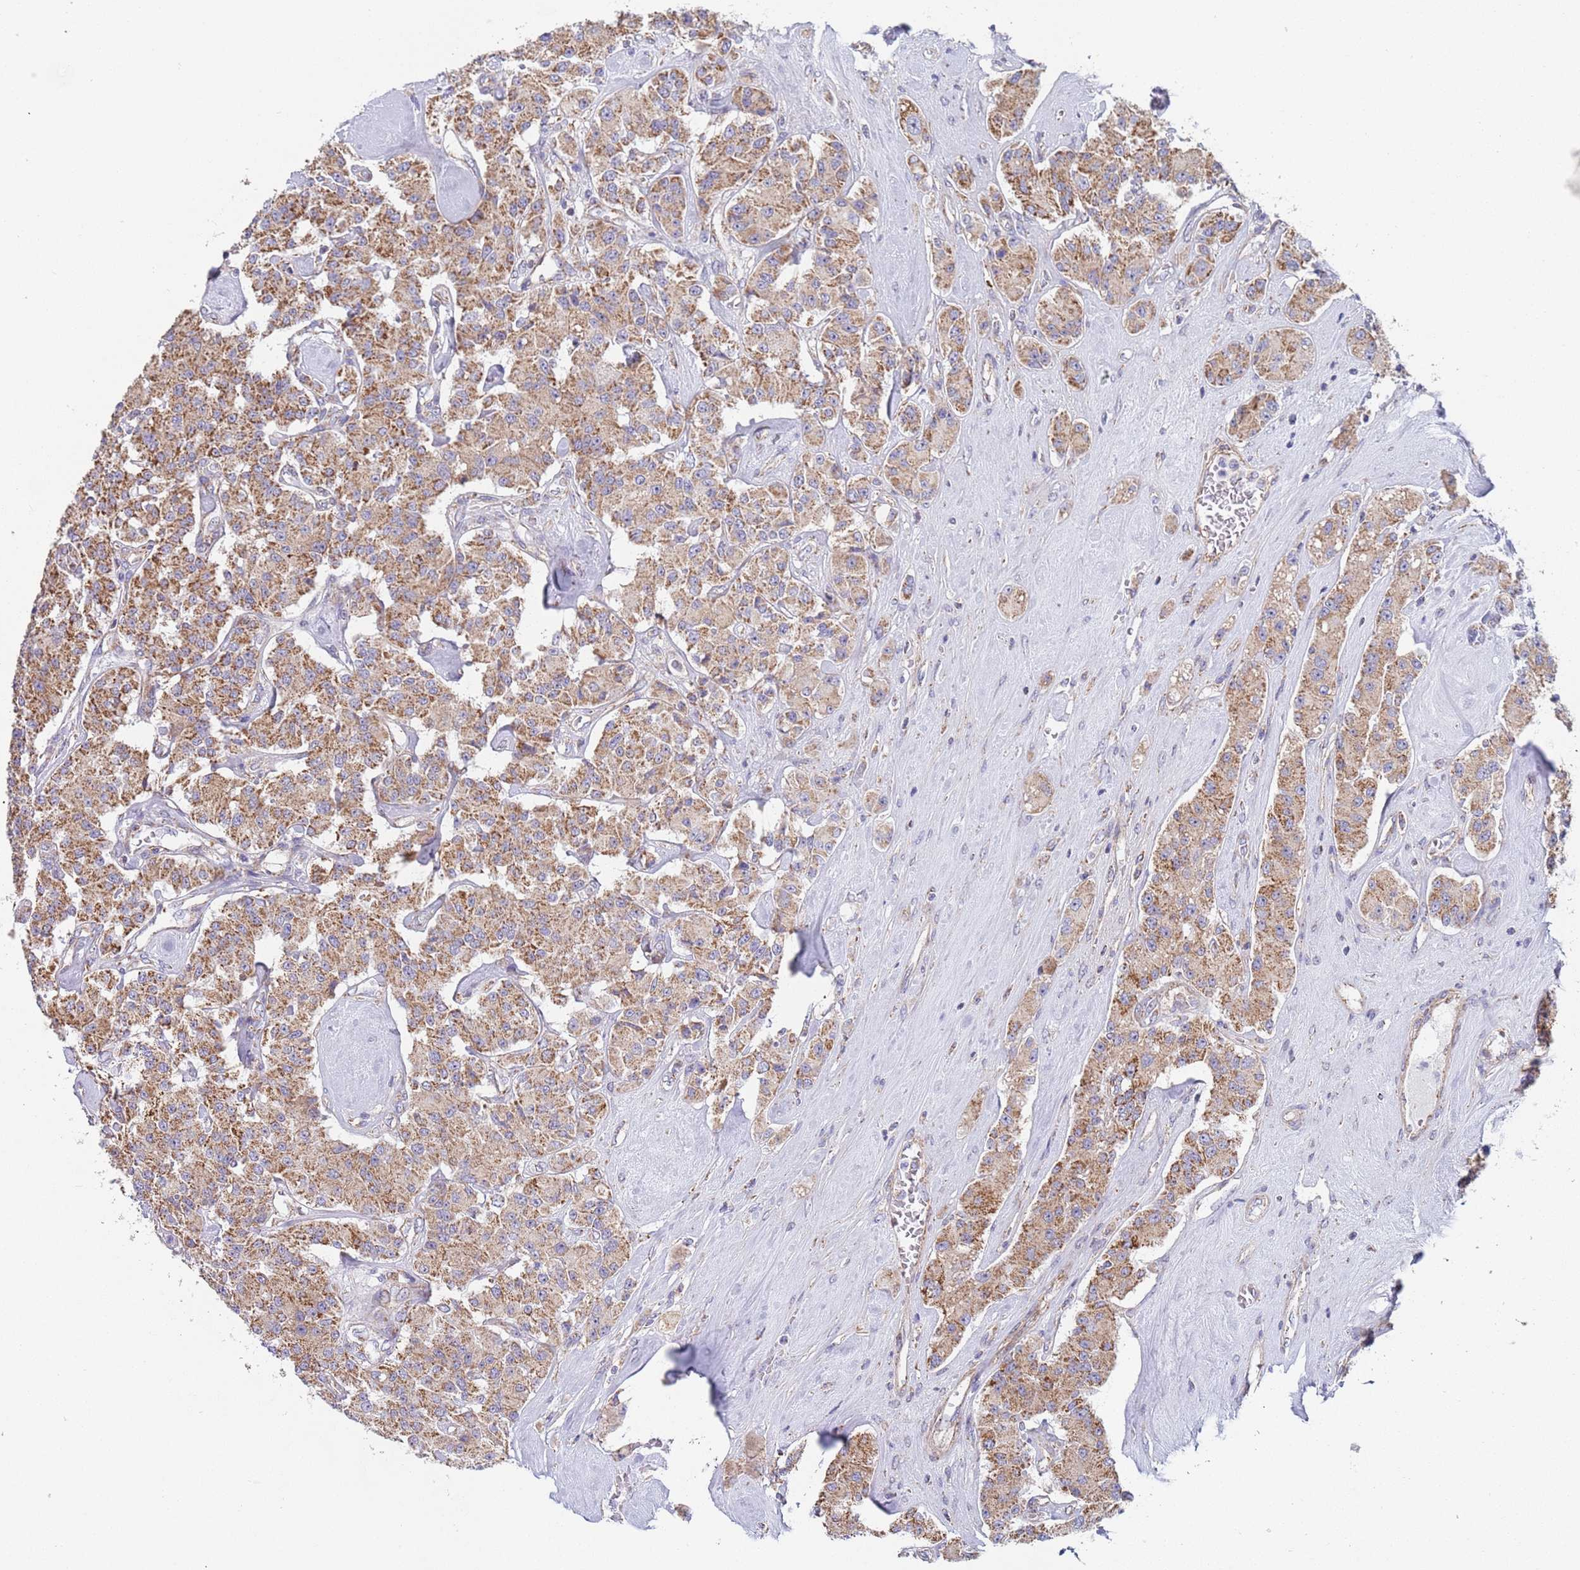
{"staining": {"intensity": "moderate", "quantity": ">75%", "location": "cytoplasmic/membranous"}, "tissue": "carcinoid", "cell_type": "Tumor cells", "image_type": "cancer", "snomed": [{"axis": "morphology", "description": "Carcinoid, malignant, NOS"}, {"axis": "topography", "description": "Pancreas"}], "caption": "Protein staining demonstrates moderate cytoplasmic/membranous expression in about >75% of tumor cells in carcinoid.", "gene": "PWWP3A", "patient": {"sex": "male", "age": 41}}